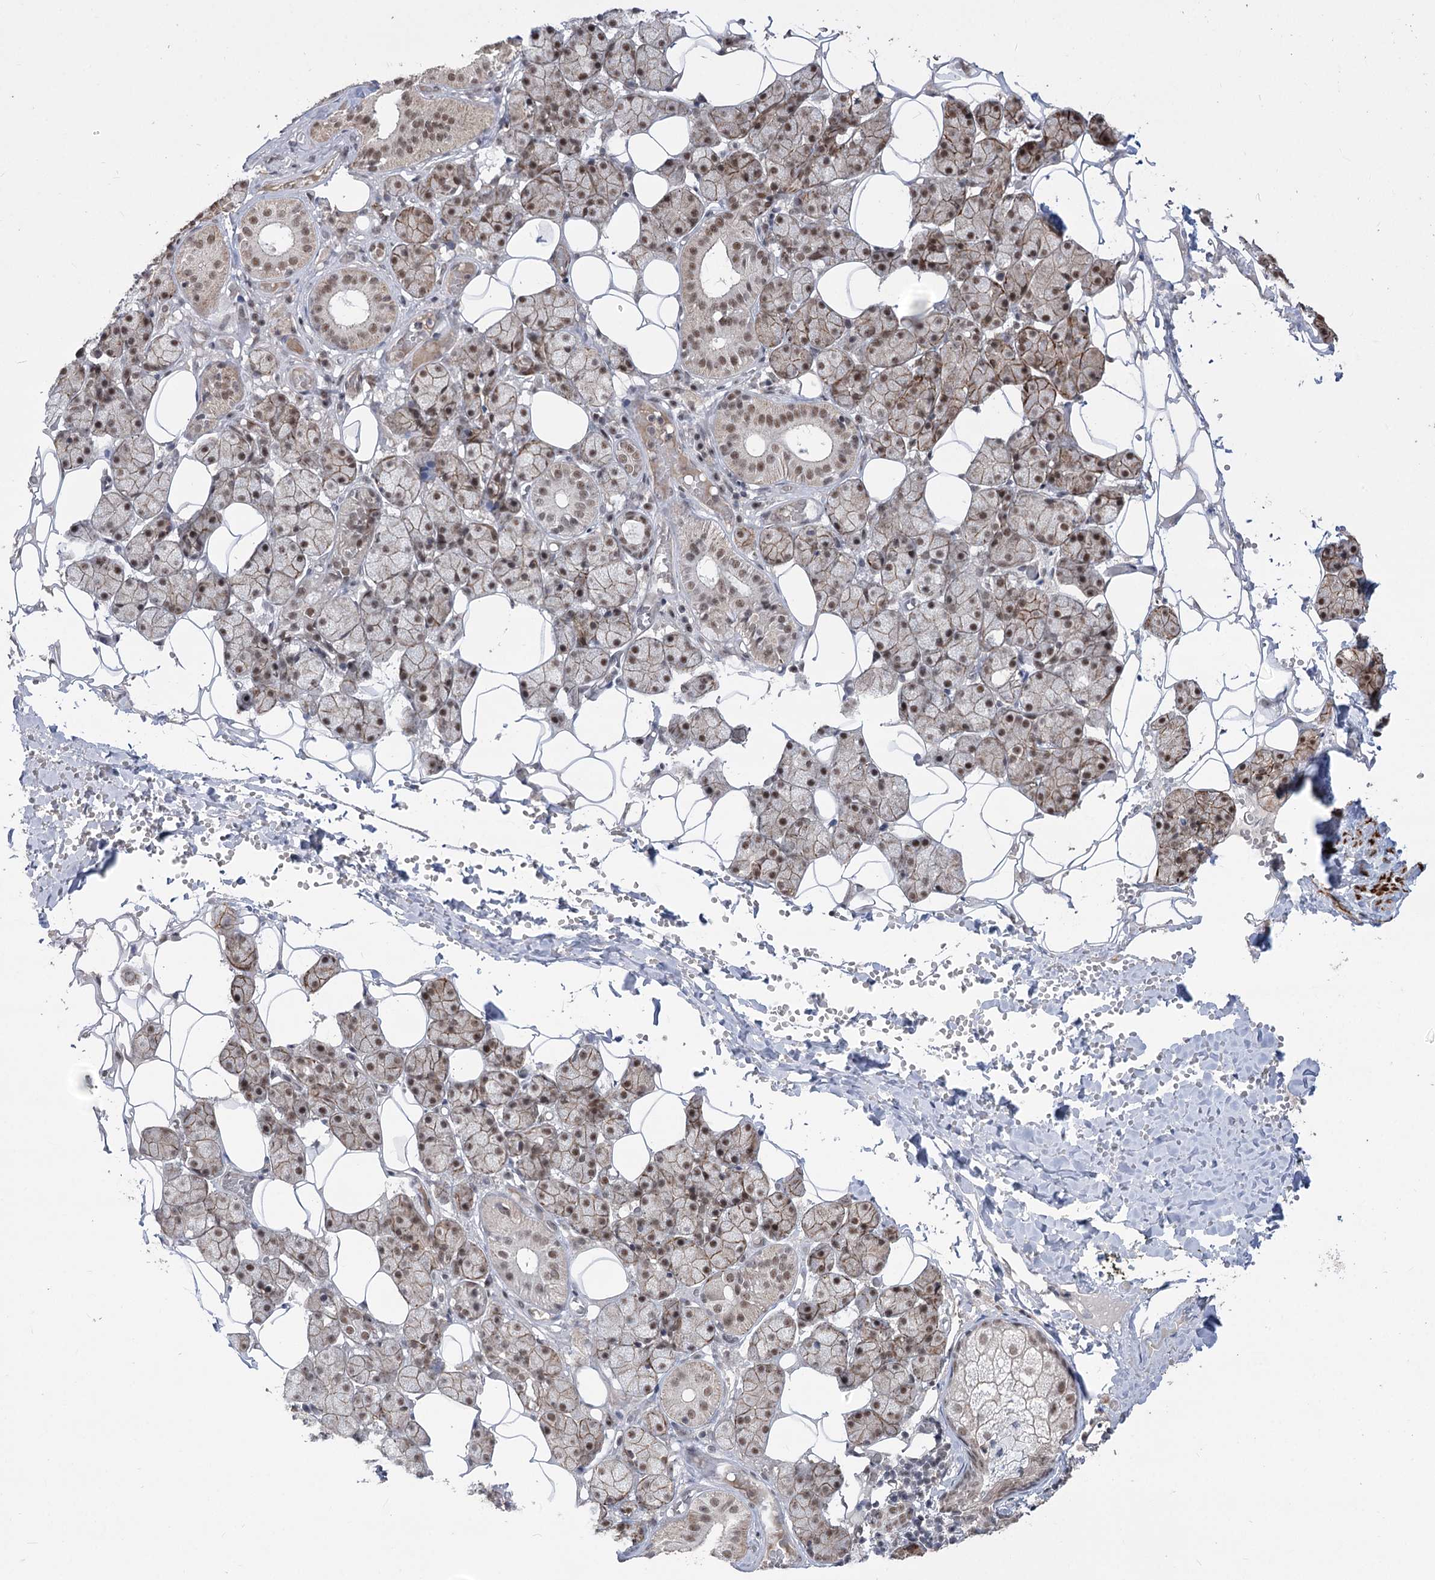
{"staining": {"intensity": "moderate", "quantity": "25%-75%", "location": "nuclear"}, "tissue": "salivary gland", "cell_type": "Glandular cells", "image_type": "normal", "snomed": [{"axis": "morphology", "description": "Normal tissue, NOS"}, {"axis": "topography", "description": "Salivary gland"}], "caption": "High-power microscopy captured an IHC image of benign salivary gland, revealing moderate nuclear positivity in about 25%-75% of glandular cells.", "gene": "ZSCAN23", "patient": {"sex": "female", "age": 33}}